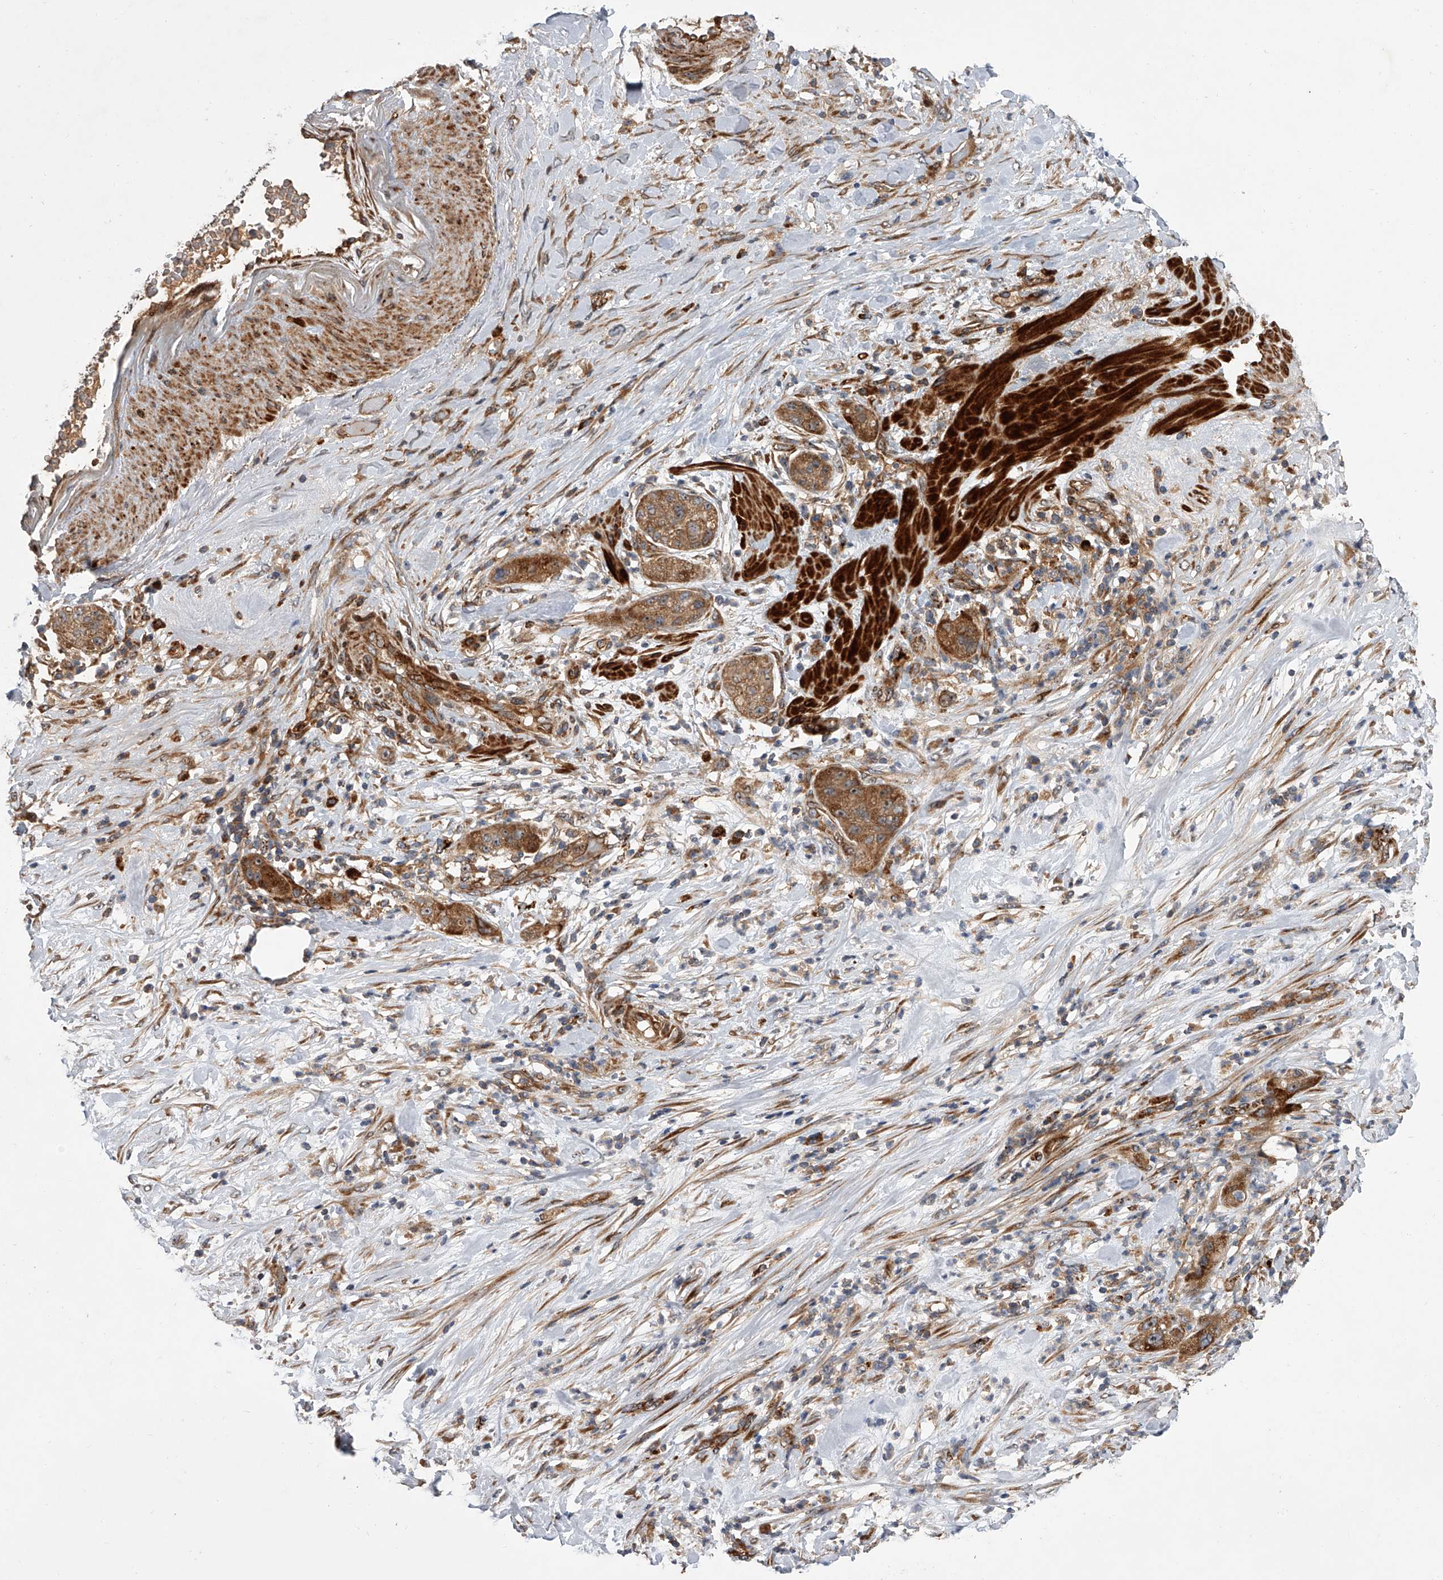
{"staining": {"intensity": "moderate", "quantity": ">75%", "location": "cytoplasmic/membranous"}, "tissue": "pancreatic cancer", "cell_type": "Tumor cells", "image_type": "cancer", "snomed": [{"axis": "morphology", "description": "Adenocarcinoma, NOS"}, {"axis": "topography", "description": "Pancreas"}], "caption": "Immunohistochemical staining of adenocarcinoma (pancreatic) displays moderate cytoplasmic/membranous protein expression in approximately >75% of tumor cells.", "gene": "USP47", "patient": {"sex": "female", "age": 78}}